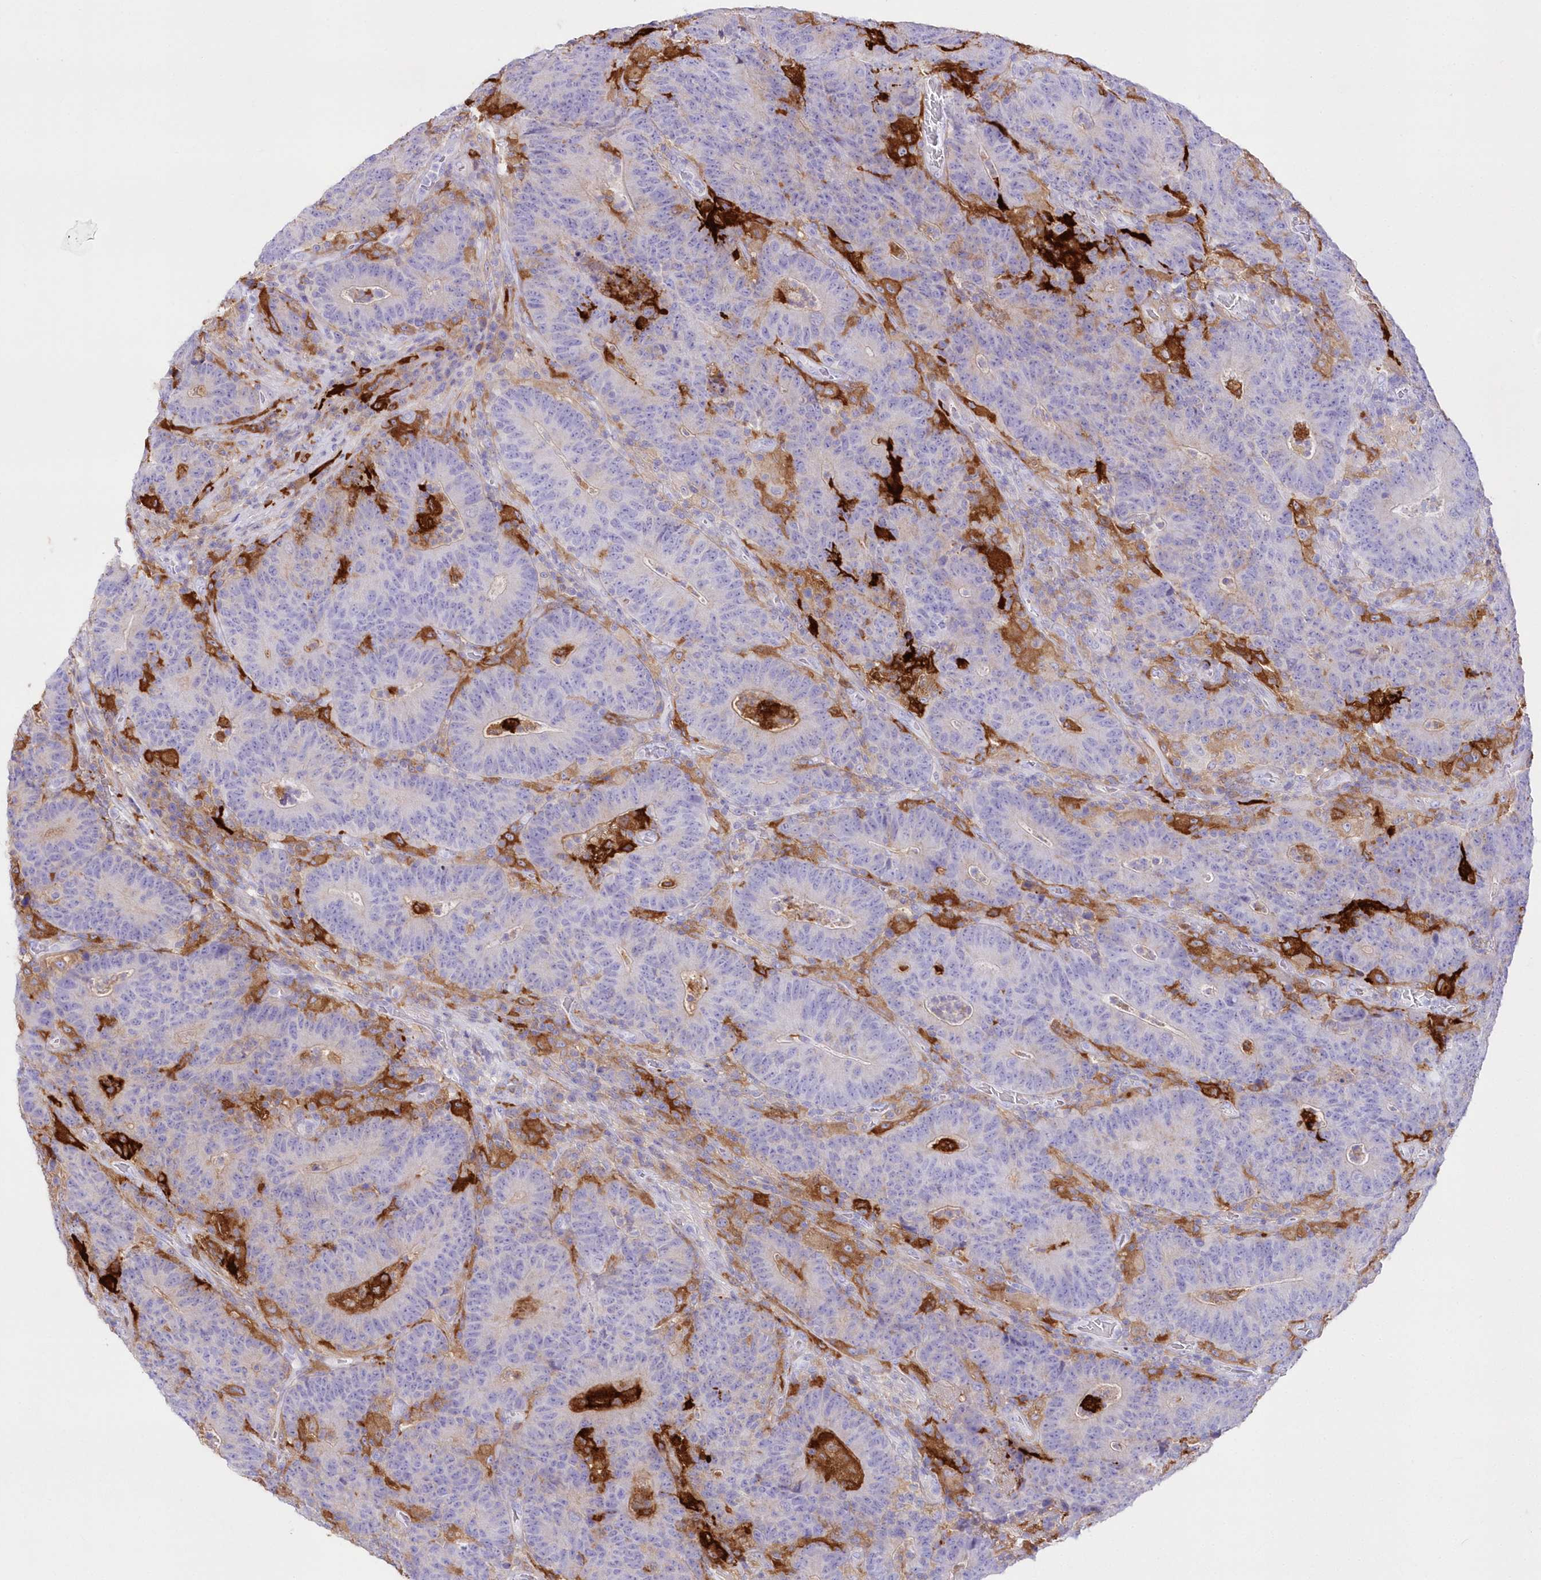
{"staining": {"intensity": "negative", "quantity": "none", "location": "none"}, "tissue": "colorectal cancer", "cell_type": "Tumor cells", "image_type": "cancer", "snomed": [{"axis": "morphology", "description": "Normal tissue, NOS"}, {"axis": "morphology", "description": "Adenocarcinoma, NOS"}, {"axis": "topography", "description": "Colon"}], "caption": "Human colorectal cancer stained for a protein using IHC shows no staining in tumor cells.", "gene": "DNAJC19", "patient": {"sex": "female", "age": 75}}